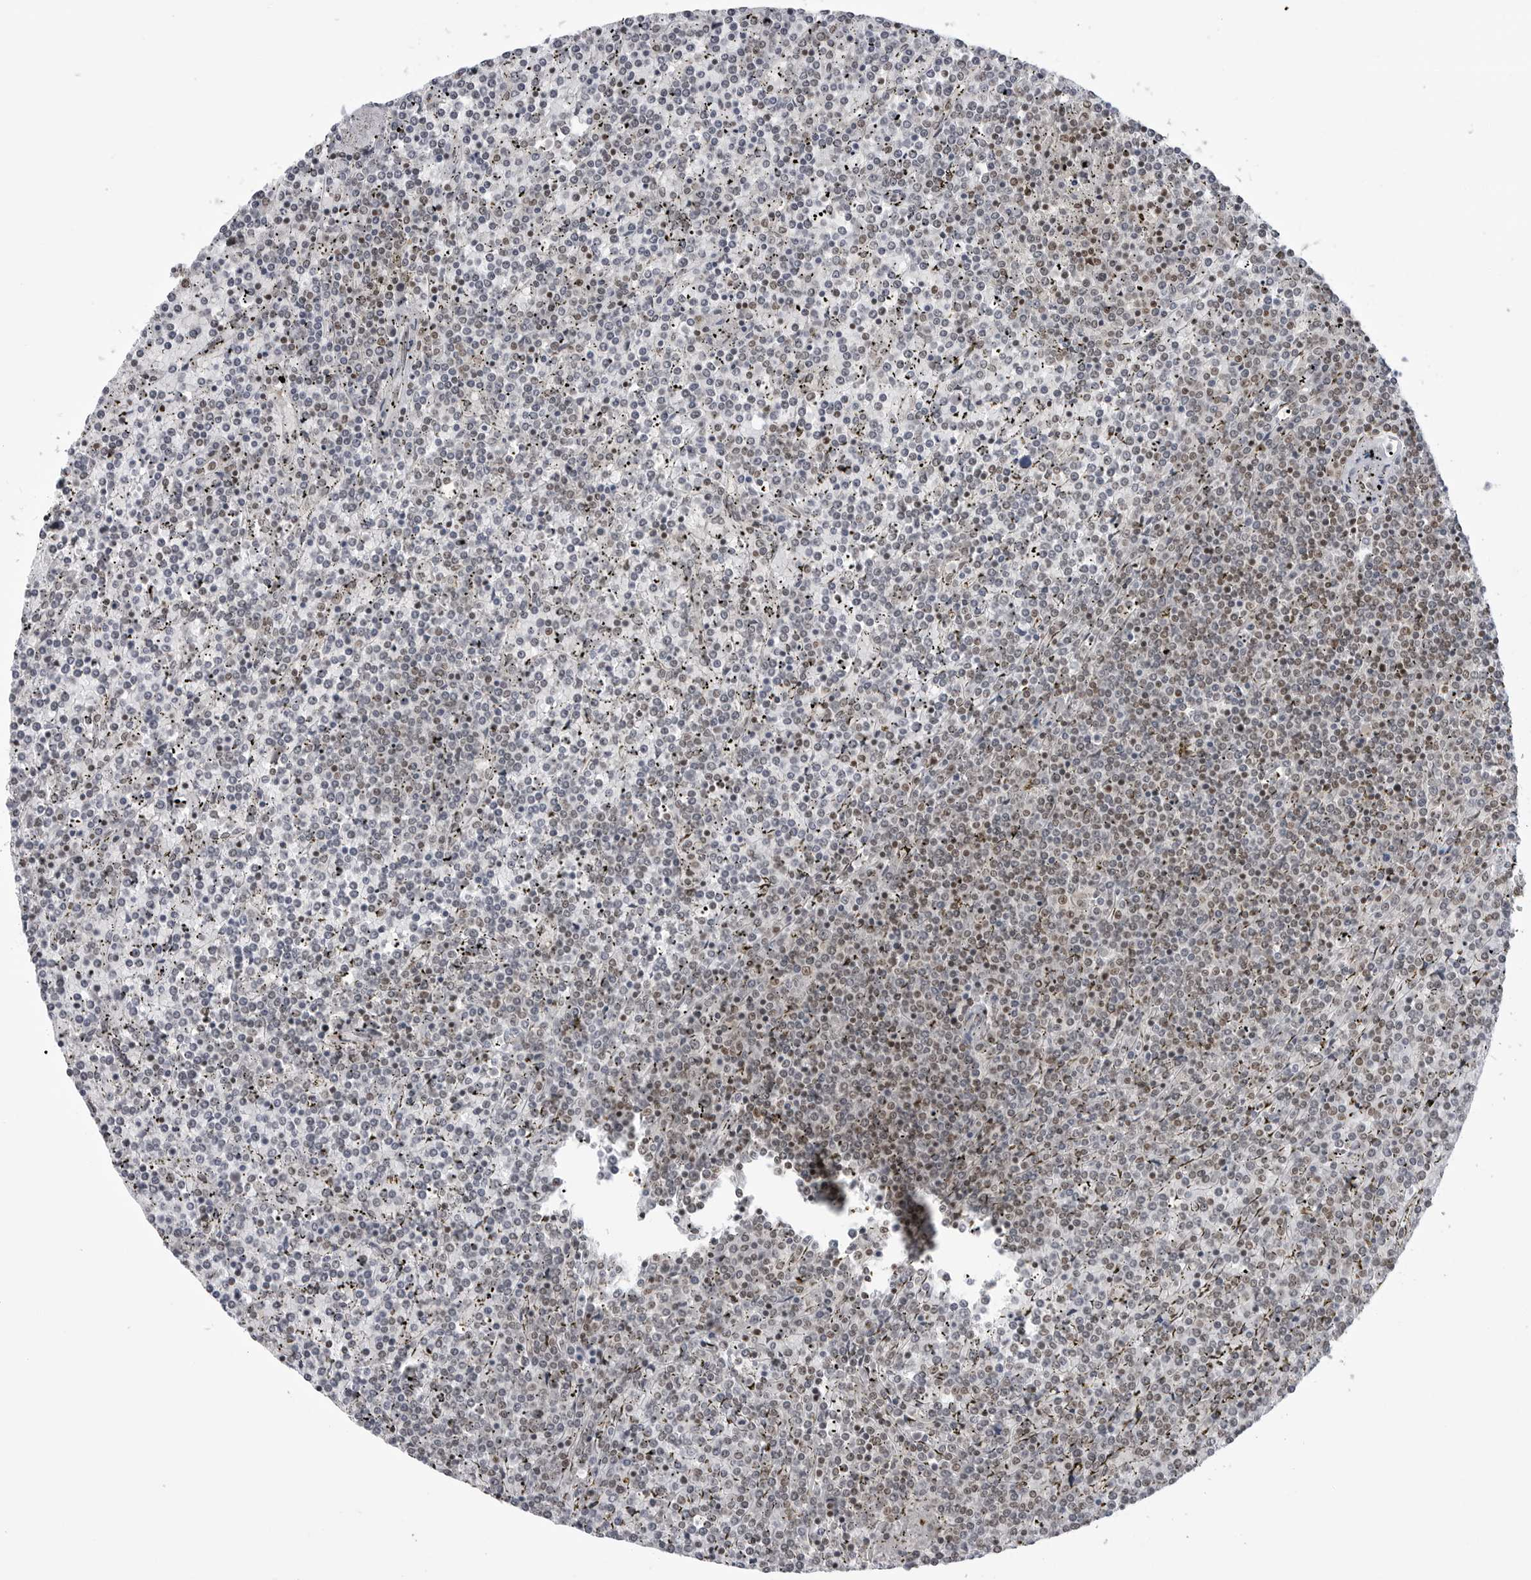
{"staining": {"intensity": "moderate", "quantity": "25%-75%", "location": "nuclear"}, "tissue": "lymphoma", "cell_type": "Tumor cells", "image_type": "cancer", "snomed": [{"axis": "morphology", "description": "Malignant lymphoma, non-Hodgkin's type, Low grade"}, {"axis": "topography", "description": "Spleen"}], "caption": "This is a micrograph of immunohistochemistry staining of malignant lymphoma, non-Hodgkin's type (low-grade), which shows moderate positivity in the nuclear of tumor cells.", "gene": "TRIM66", "patient": {"sex": "female", "age": 19}}